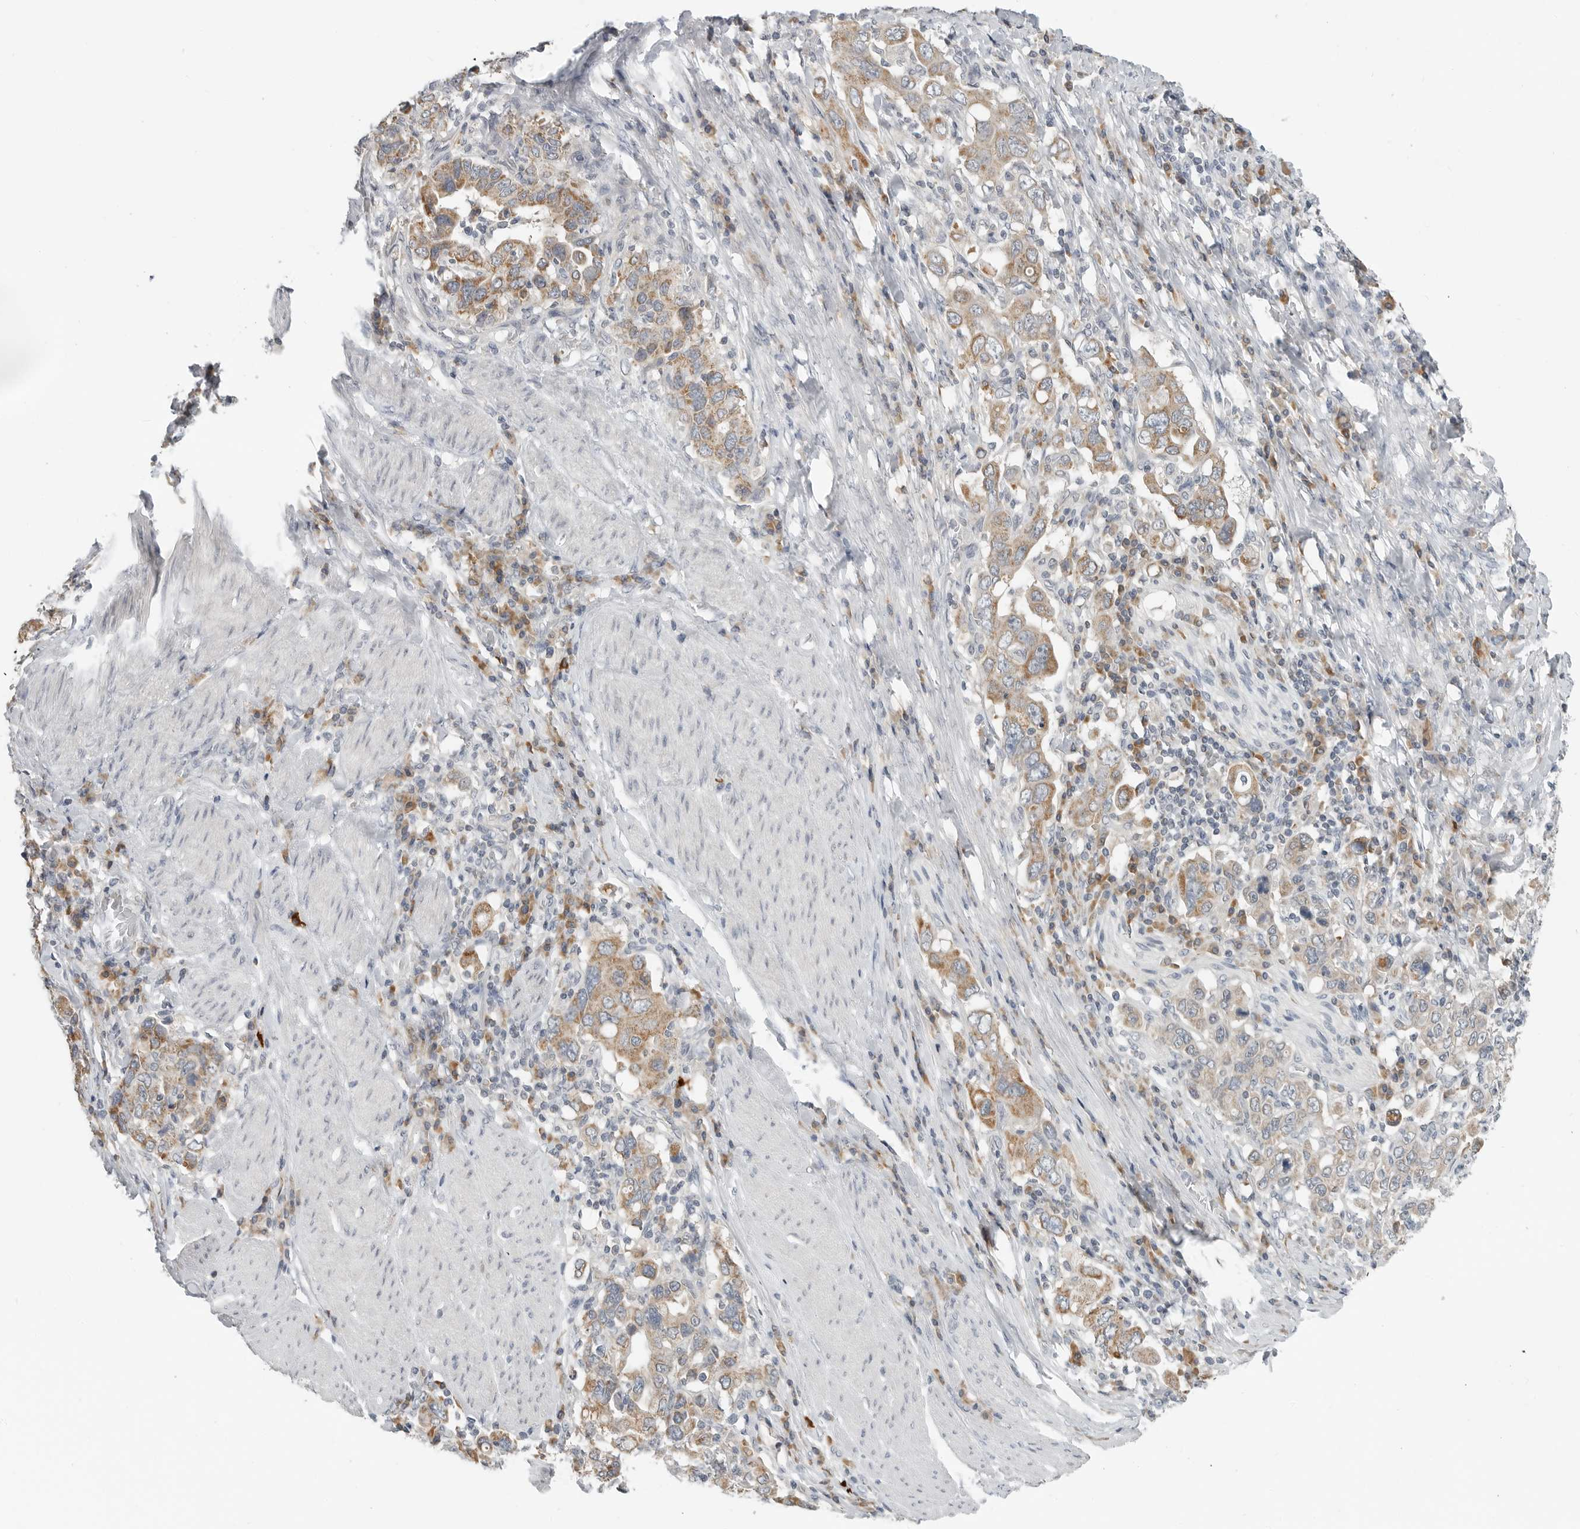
{"staining": {"intensity": "moderate", "quantity": ">75%", "location": "cytoplasmic/membranous"}, "tissue": "stomach cancer", "cell_type": "Tumor cells", "image_type": "cancer", "snomed": [{"axis": "morphology", "description": "Adenocarcinoma, NOS"}, {"axis": "topography", "description": "Stomach, upper"}], "caption": "Stomach cancer was stained to show a protein in brown. There is medium levels of moderate cytoplasmic/membranous staining in approximately >75% of tumor cells.", "gene": "IL12RB2", "patient": {"sex": "male", "age": 62}}